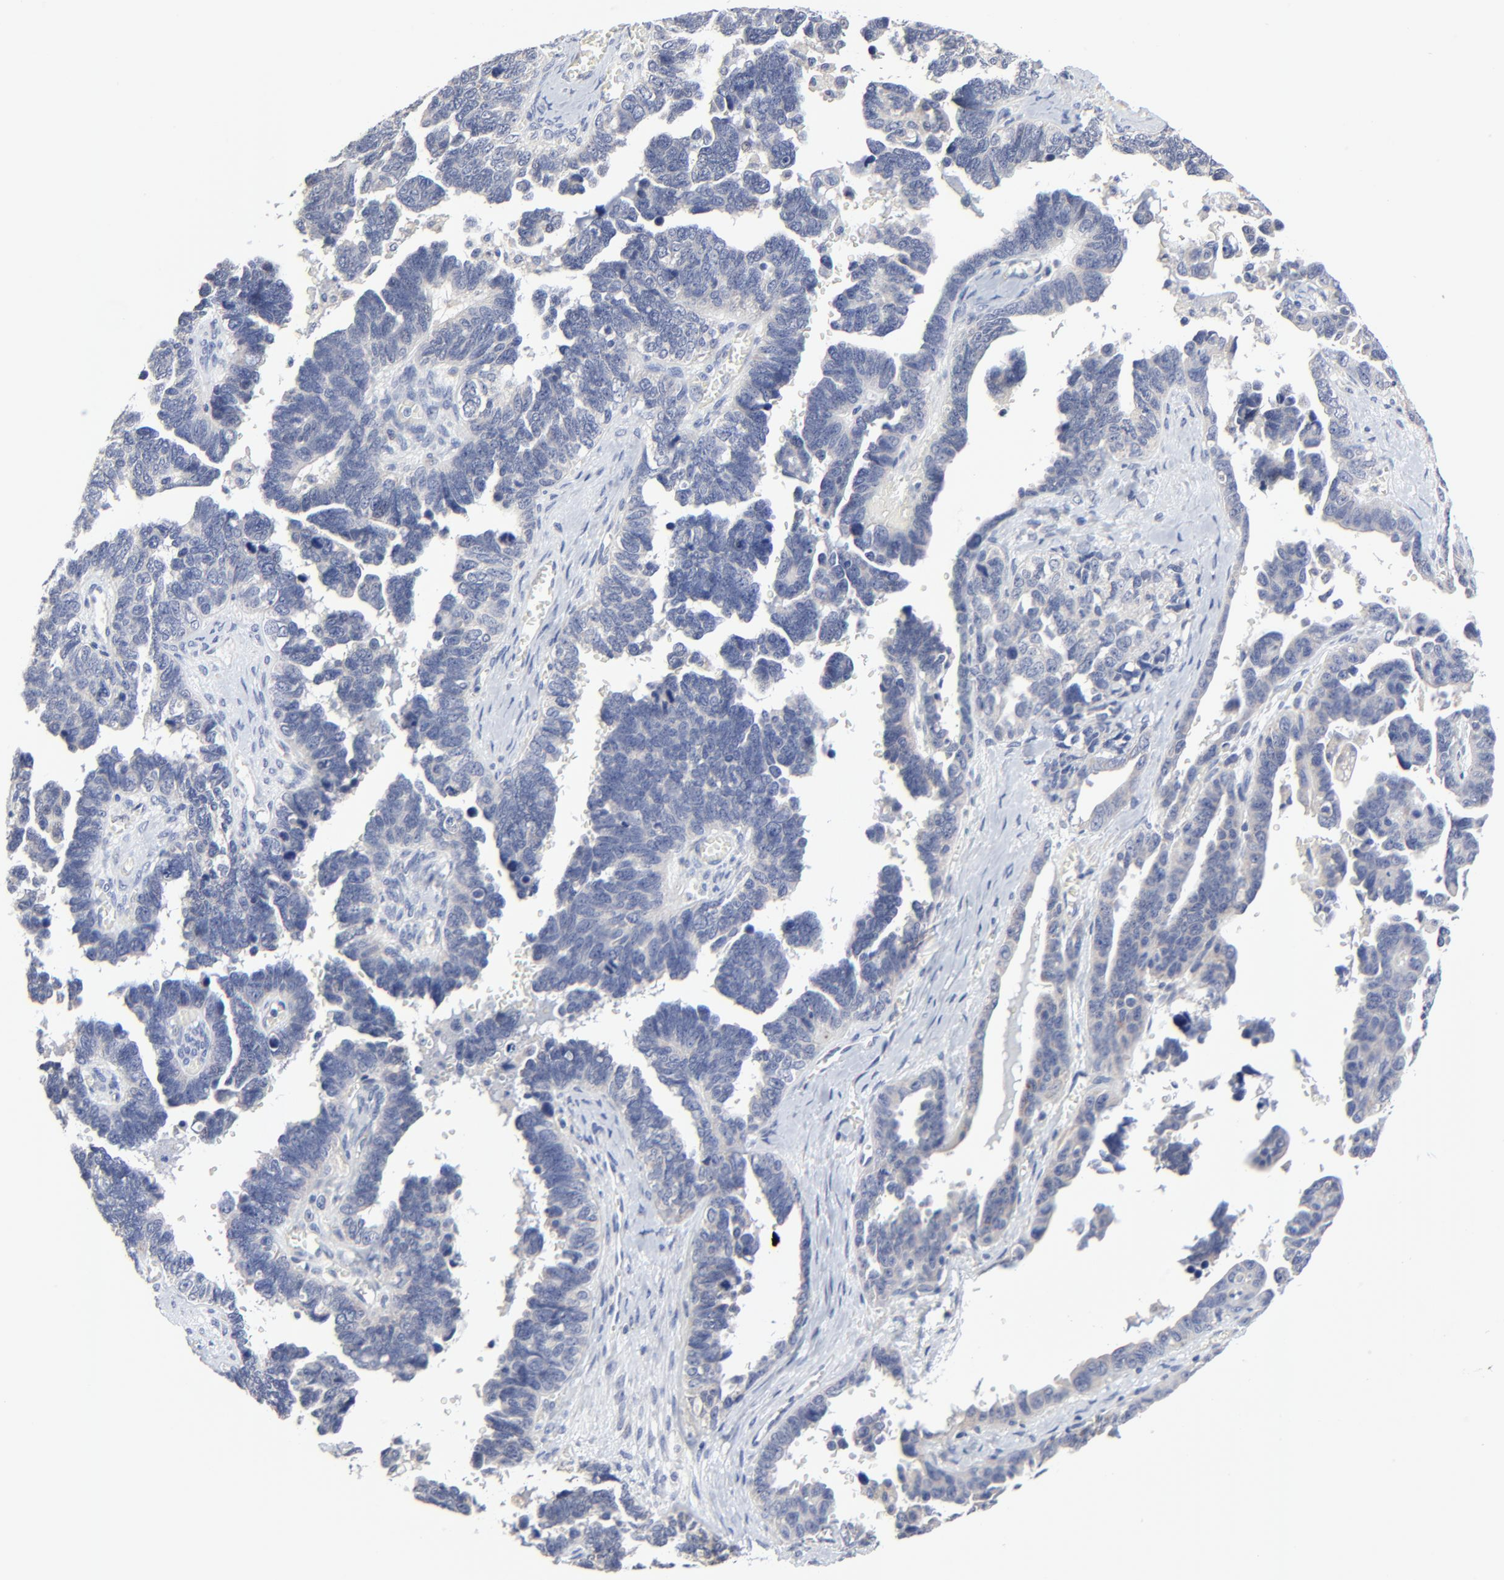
{"staining": {"intensity": "negative", "quantity": "none", "location": "none"}, "tissue": "ovarian cancer", "cell_type": "Tumor cells", "image_type": "cancer", "snomed": [{"axis": "morphology", "description": "Cystadenocarcinoma, serous, NOS"}, {"axis": "topography", "description": "Ovary"}], "caption": "Photomicrograph shows no significant protein staining in tumor cells of ovarian cancer (serous cystadenocarcinoma). (Stains: DAB (3,3'-diaminobenzidine) IHC with hematoxylin counter stain, Microscopy: brightfield microscopy at high magnification).", "gene": "DHRSX", "patient": {"sex": "female", "age": 69}}